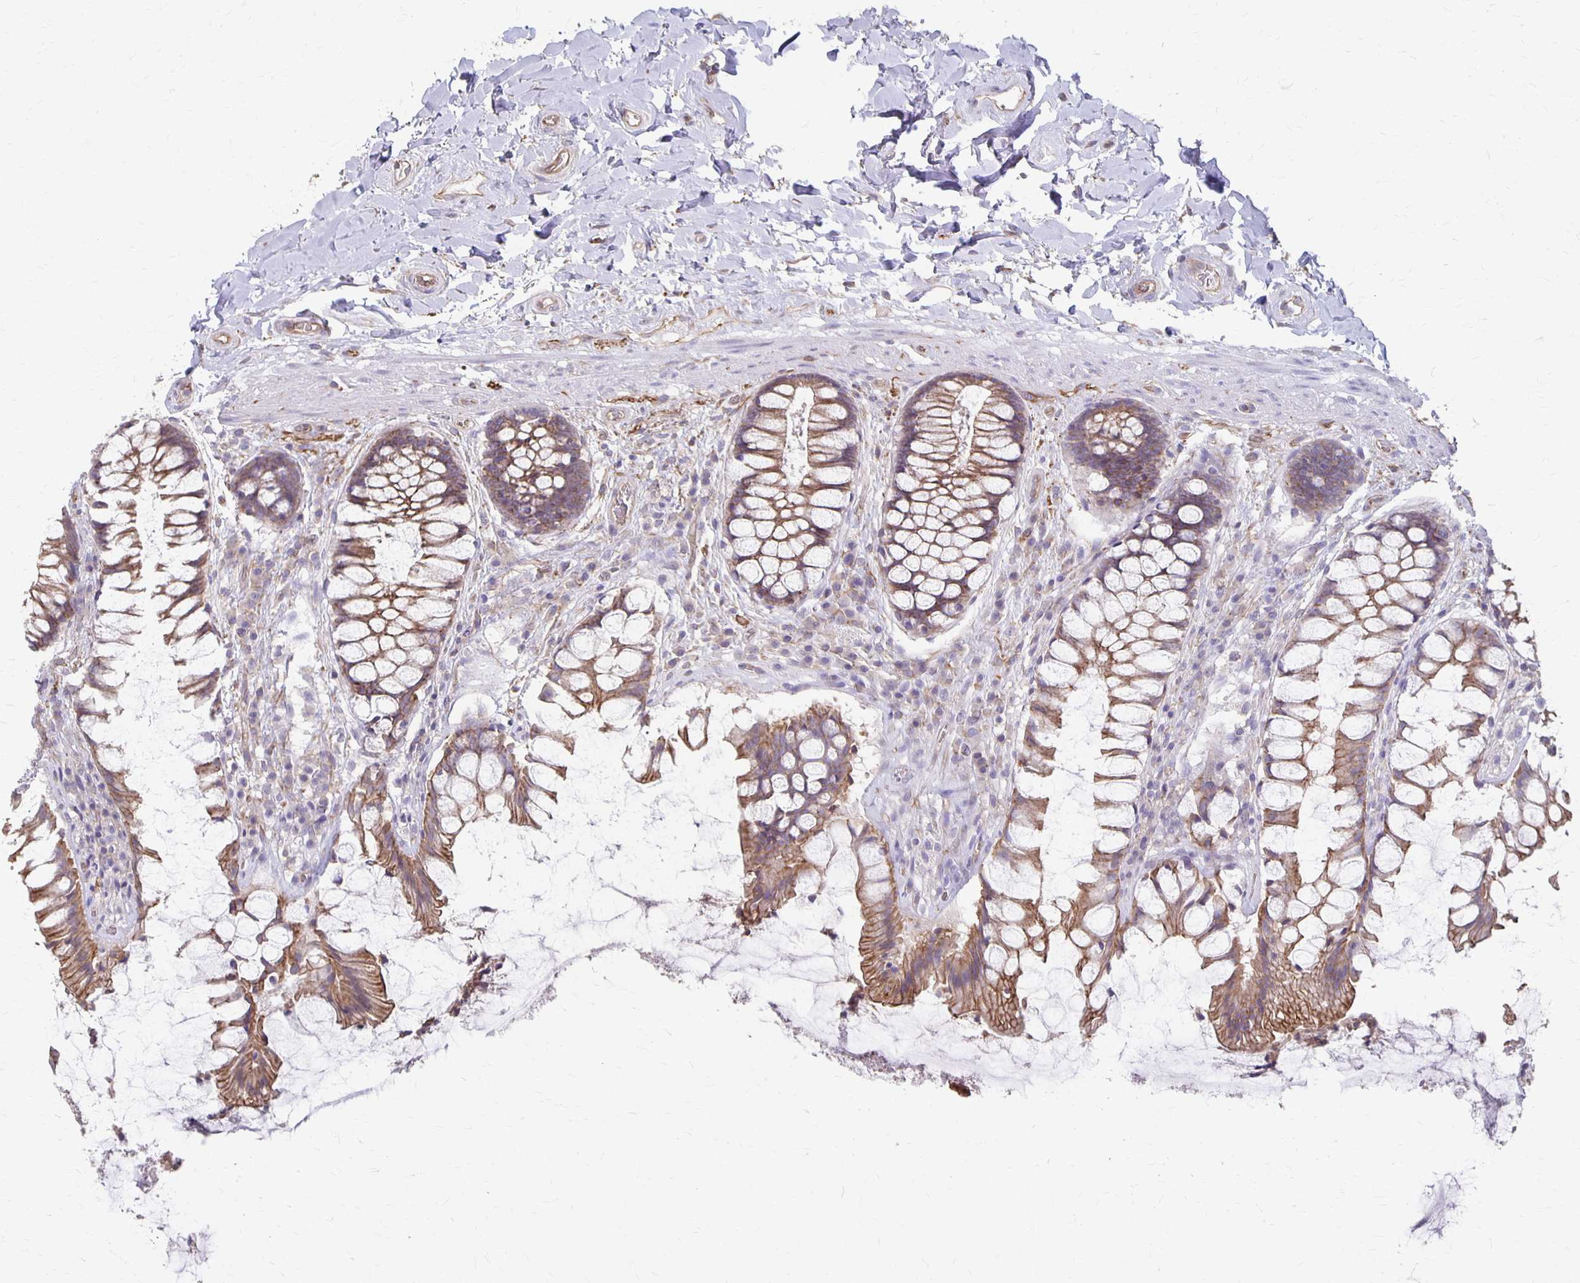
{"staining": {"intensity": "moderate", "quantity": ">75%", "location": "cytoplasmic/membranous"}, "tissue": "rectum", "cell_type": "Glandular cells", "image_type": "normal", "snomed": [{"axis": "morphology", "description": "Normal tissue, NOS"}, {"axis": "topography", "description": "Rectum"}], "caption": "High-magnification brightfield microscopy of benign rectum stained with DAB (brown) and counterstained with hematoxylin (blue). glandular cells exhibit moderate cytoplasmic/membranous positivity is seen in approximately>75% of cells. (DAB (3,3'-diaminobenzidine) IHC with brightfield microscopy, high magnification).", "gene": "PPP1R3E", "patient": {"sex": "female", "age": 58}}